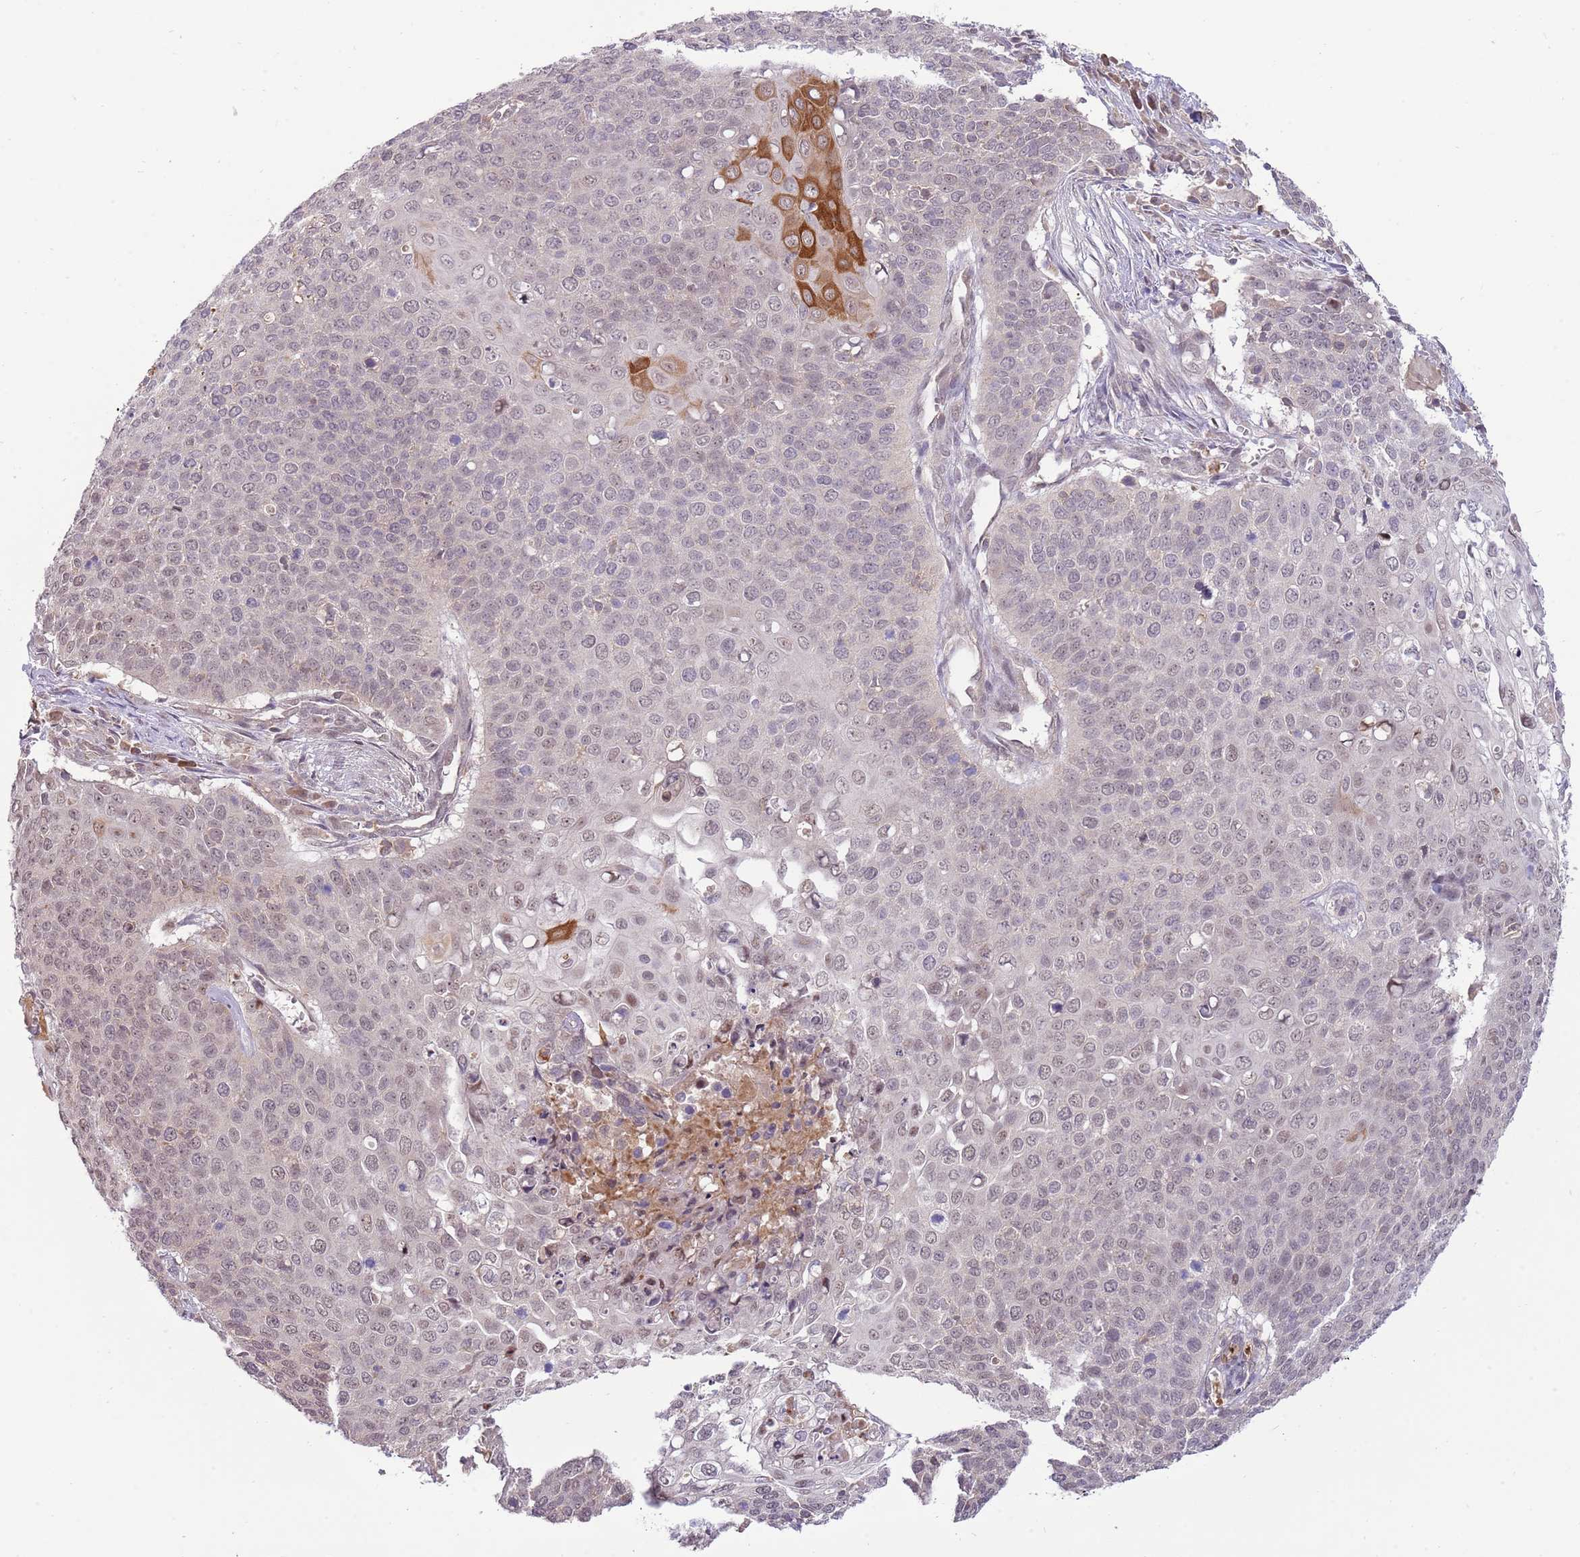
{"staining": {"intensity": "moderate", "quantity": "<25%", "location": "cytoplasmic/membranous,nuclear"}, "tissue": "cervical cancer", "cell_type": "Tumor cells", "image_type": "cancer", "snomed": [{"axis": "morphology", "description": "Squamous cell carcinoma, NOS"}, {"axis": "topography", "description": "Cervix"}], "caption": "Tumor cells reveal low levels of moderate cytoplasmic/membranous and nuclear positivity in approximately <25% of cells in cervical cancer (squamous cell carcinoma).", "gene": "NBPF6", "patient": {"sex": "female", "age": 39}}